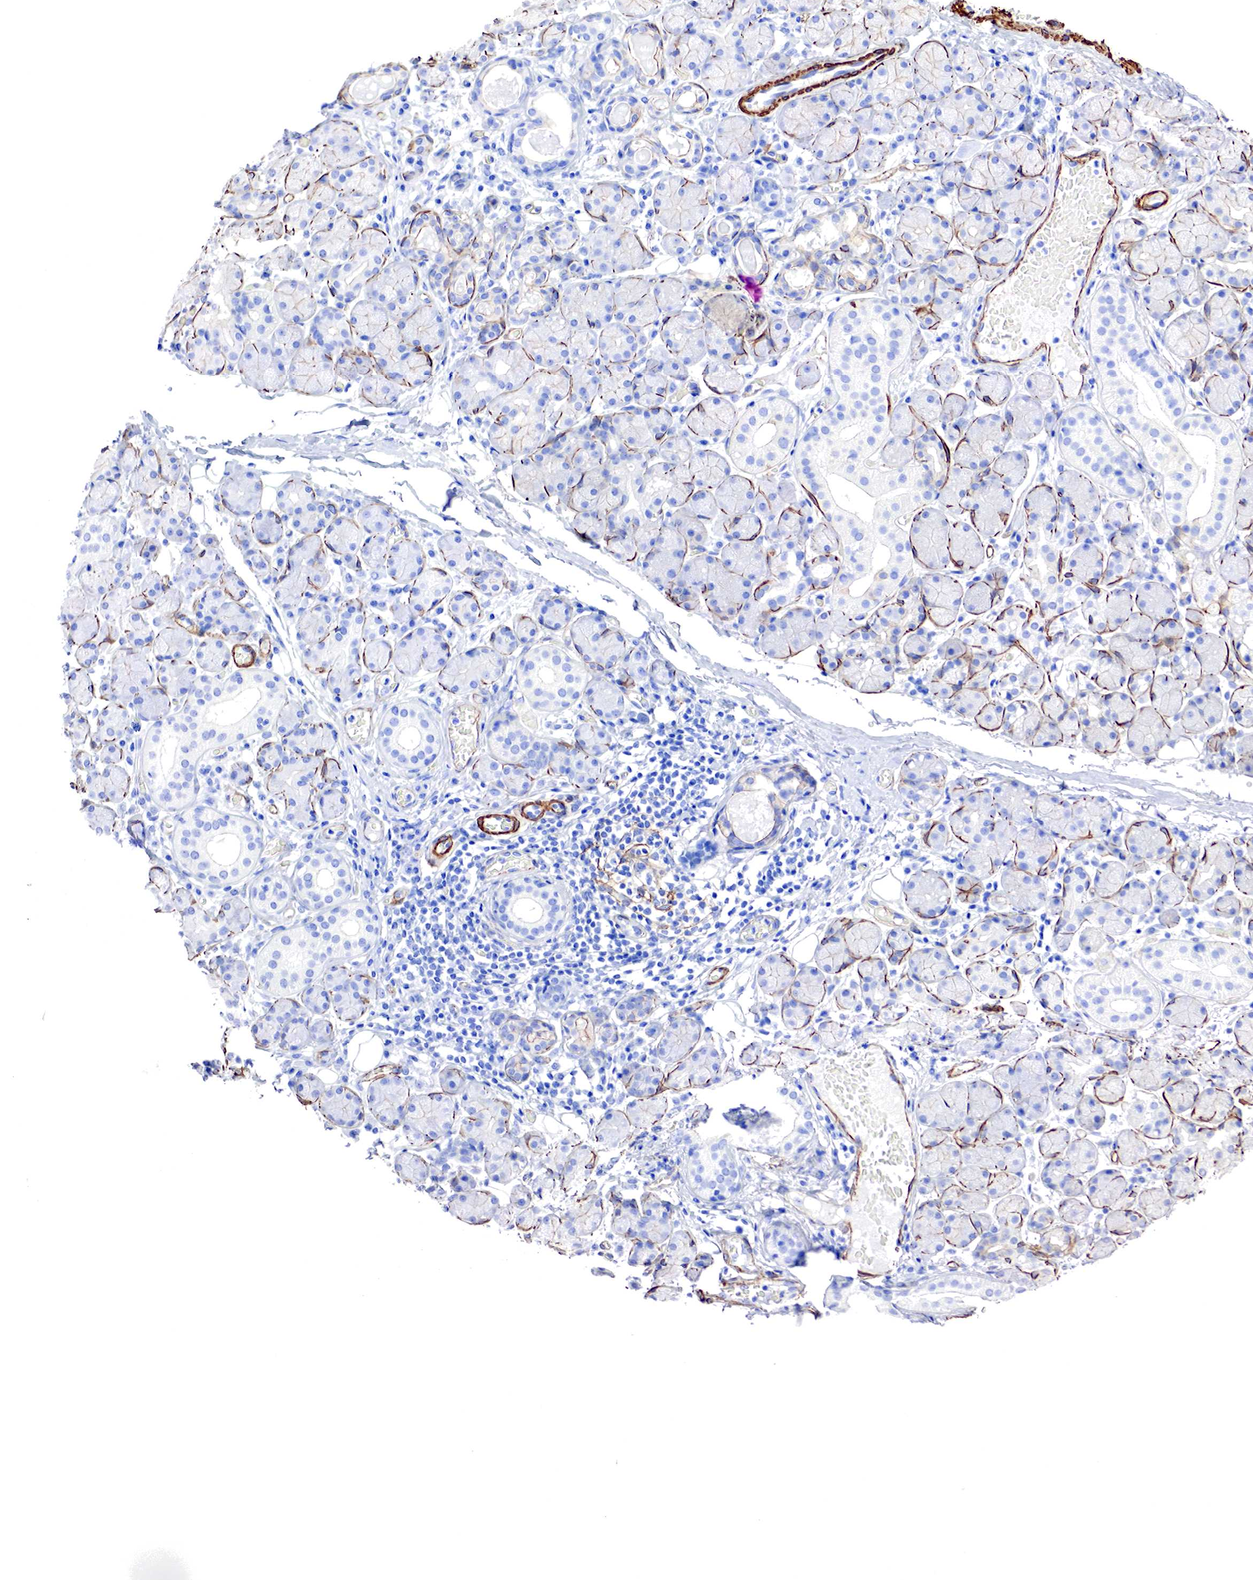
{"staining": {"intensity": "negative", "quantity": "none", "location": "none"}, "tissue": "salivary gland", "cell_type": "Glandular cells", "image_type": "normal", "snomed": [{"axis": "morphology", "description": "Normal tissue, NOS"}, {"axis": "topography", "description": "Salivary gland"}, {"axis": "topography", "description": "Peripheral nerve tissue"}], "caption": "The immunohistochemistry micrograph has no significant staining in glandular cells of salivary gland.", "gene": "TPM1", "patient": {"sex": "male", "age": 62}}